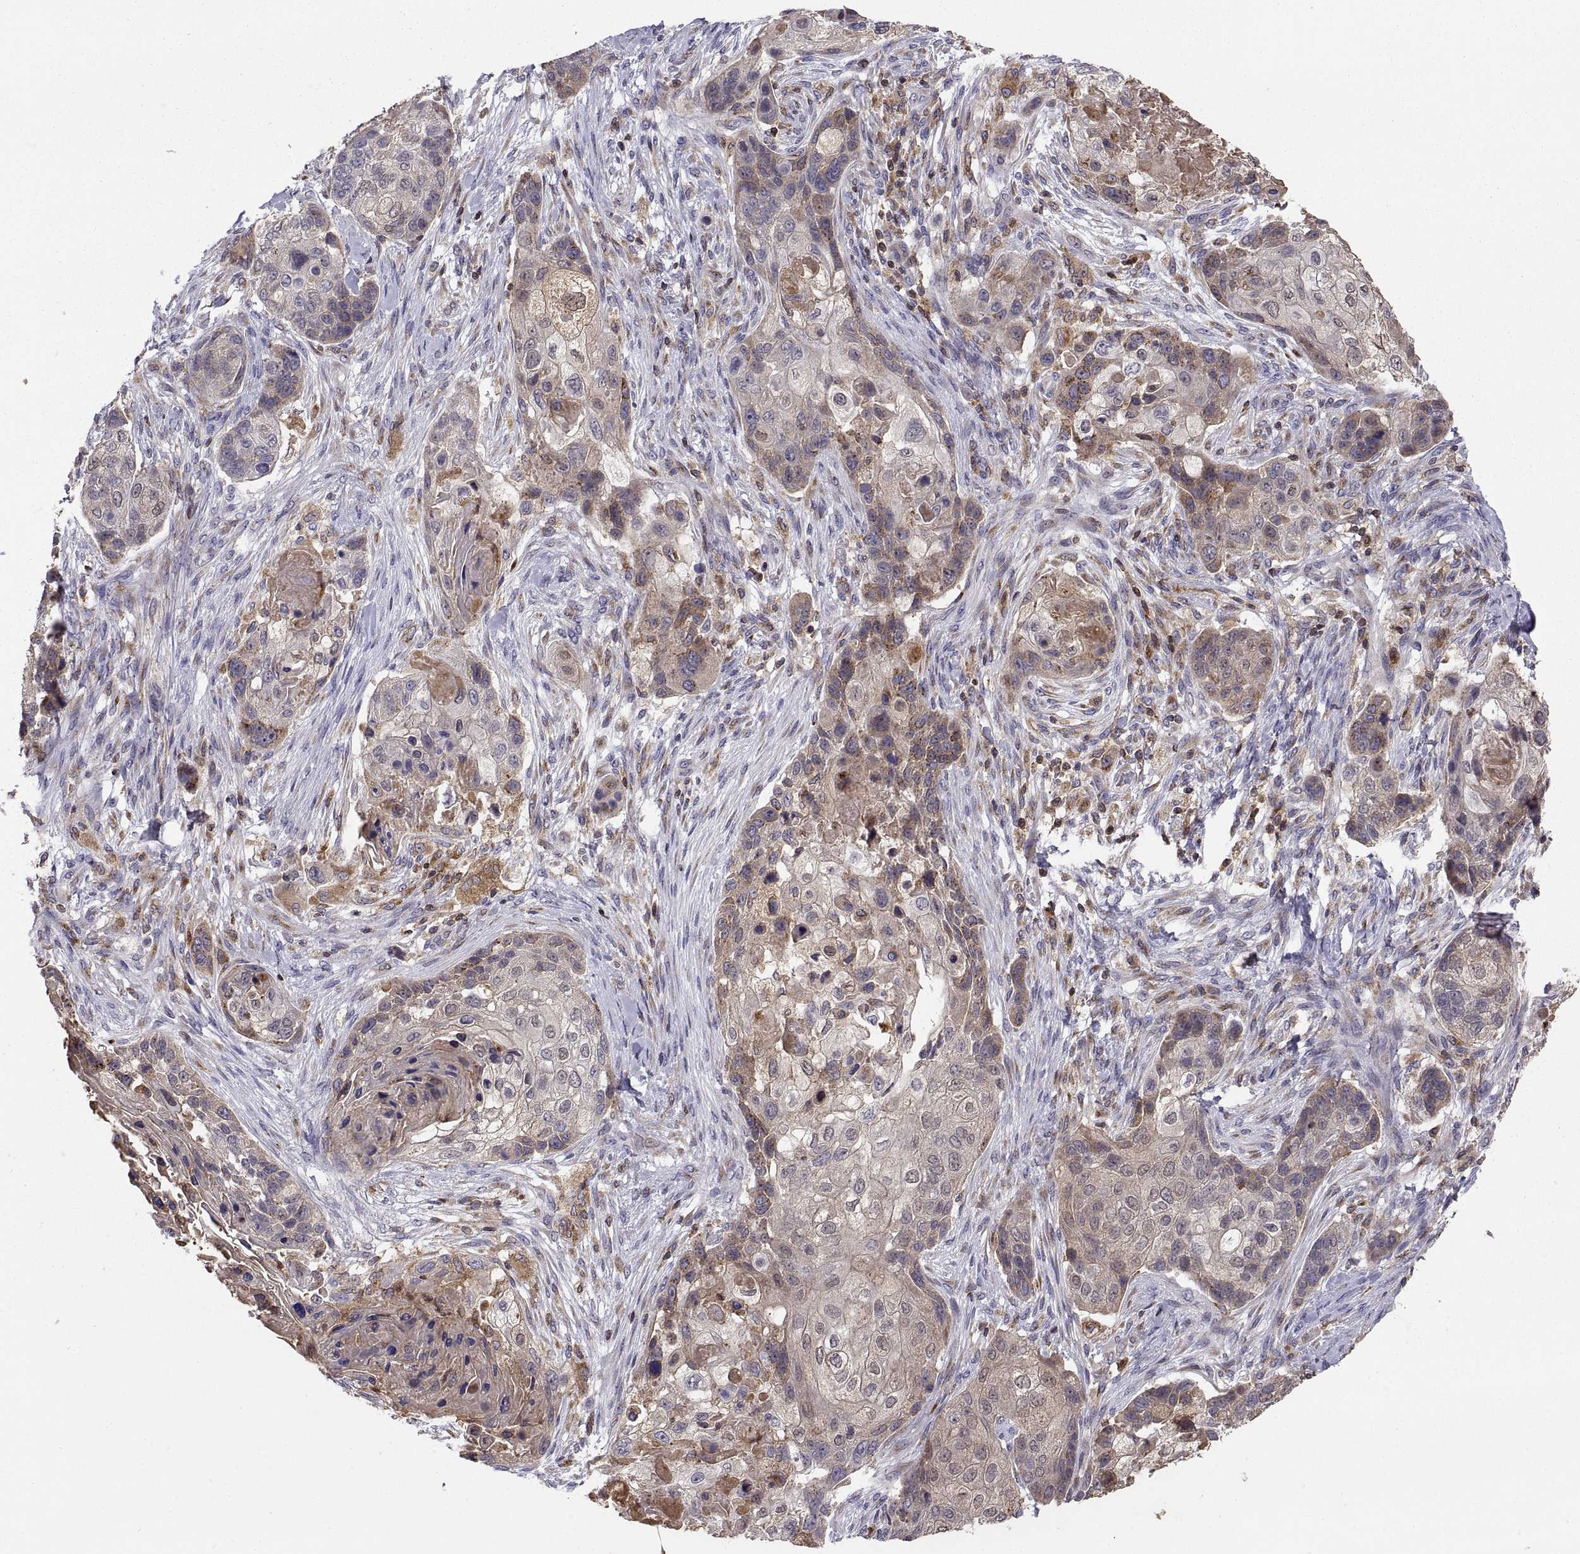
{"staining": {"intensity": "strong", "quantity": "<25%", "location": "cytoplasmic/membranous"}, "tissue": "lung cancer", "cell_type": "Tumor cells", "image_type": "cancer", "snomed": [{"axis": "morphology", "description": "Squamous cell carcinoma, NOS"}, {"axis": "topography", "description": "Lung"}], "caption": "Human squamous cell carcinoma (lung) stained for a protein (brown) shows strong cytoplasmic/membranous positive expression in about <25% of tumor cells.", "gene": "ACAP1", "patient": {"sex": "male", "age": 69}}